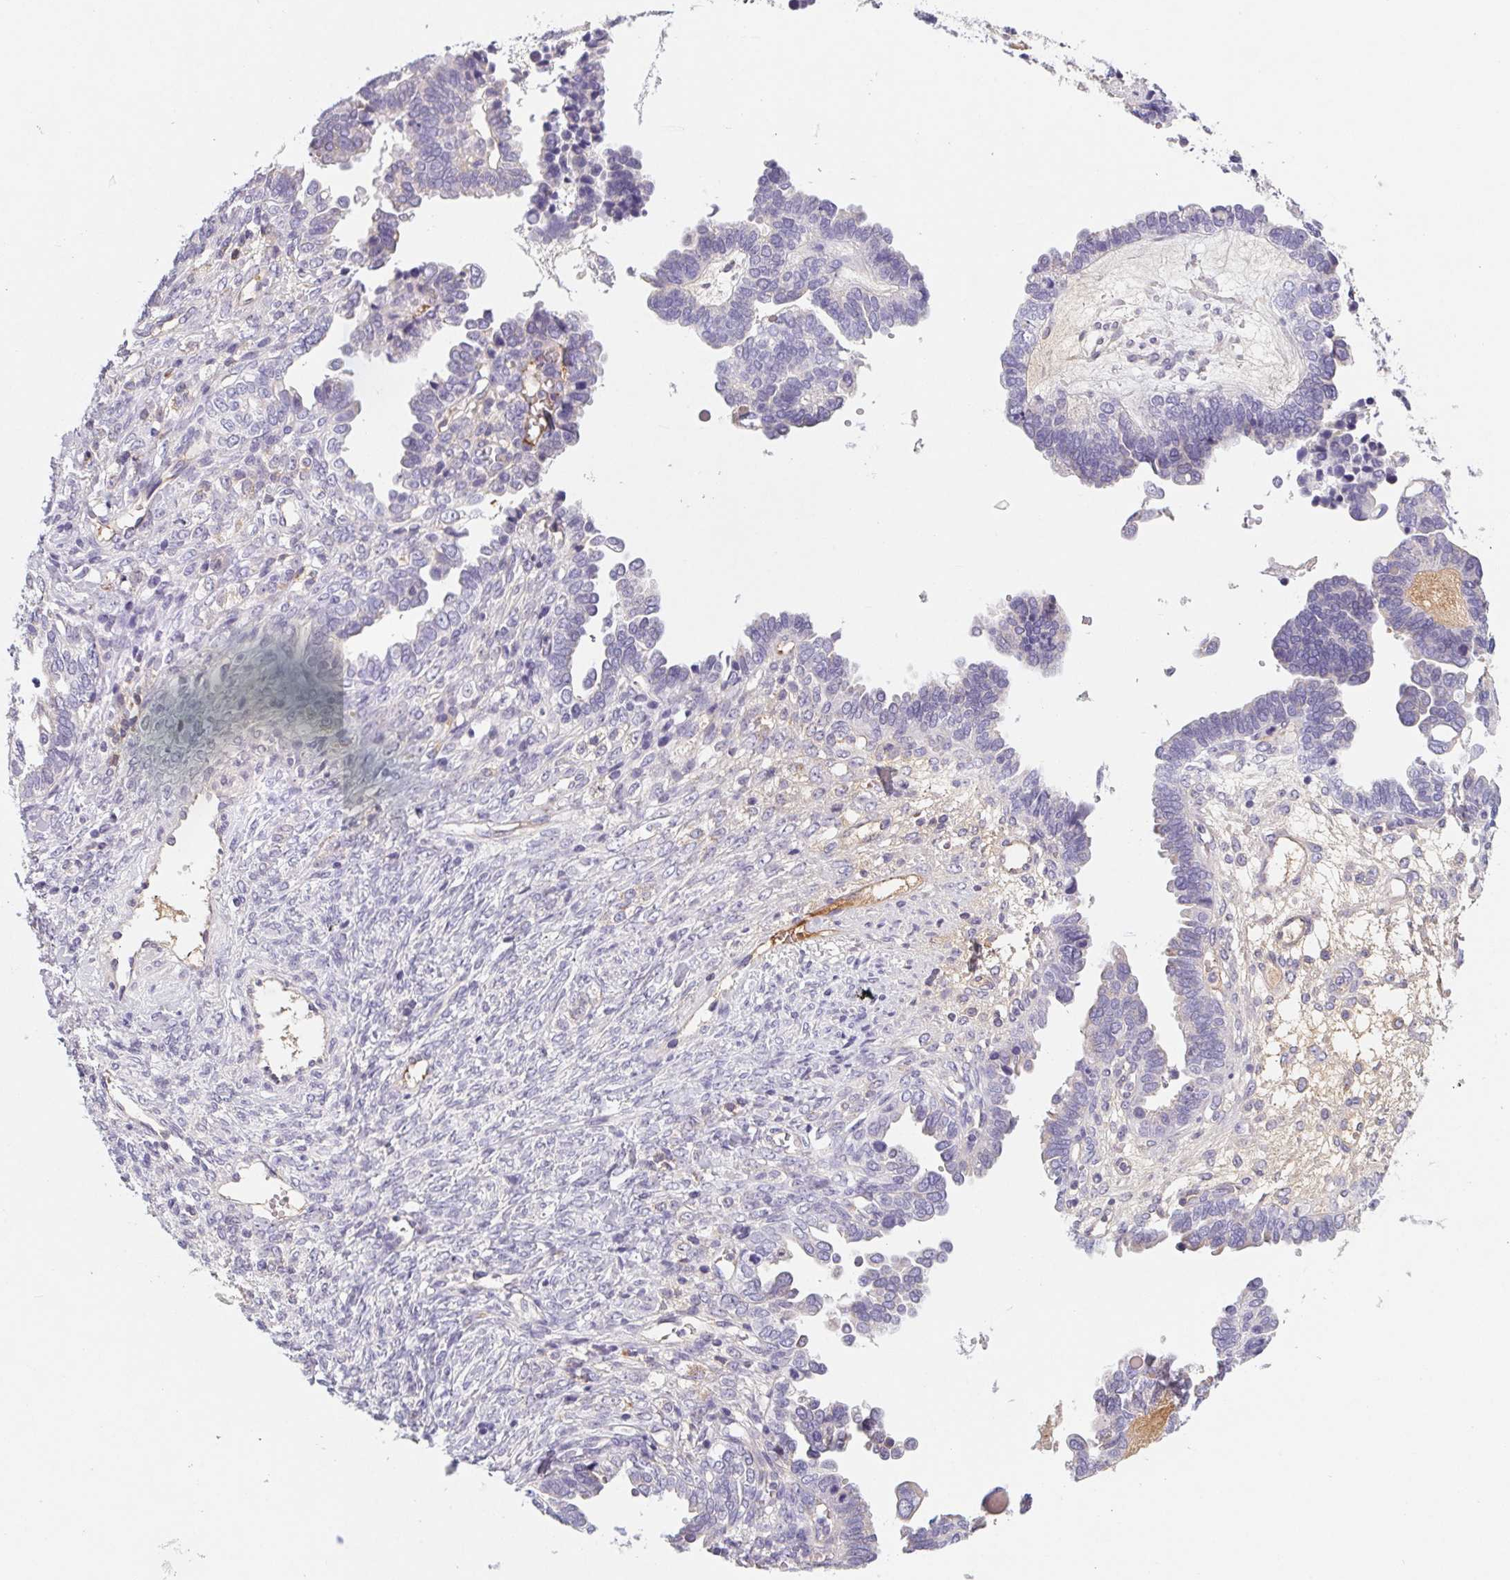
{"staining": {"intensity": "negative", "quantity": "none", "location": "none"}, "tissue": "ovarian cancer", "cell_type": "Tumor cells", "image_type": "cancer", "snomed": [{"axis": "morphology", "description": "Cystadenocarcinoma, serous, NOS"}, {"axis": "topography", "description": "Ovary"}], "caption": "Immunohistochemistry (IHC) image of ovarian serous cystadenocarcinoma stained for a protein (brown), which displays no expression in tumor cells. The staining was performed using DAB (3,3'-diaminobenzidine) to visualize the protein expression in brown, while the nuclei were stained in blue with hematoxylin (Magnification: 20x).", "gene": "LPA", "patient": {"sex": "female", "age": 51}}